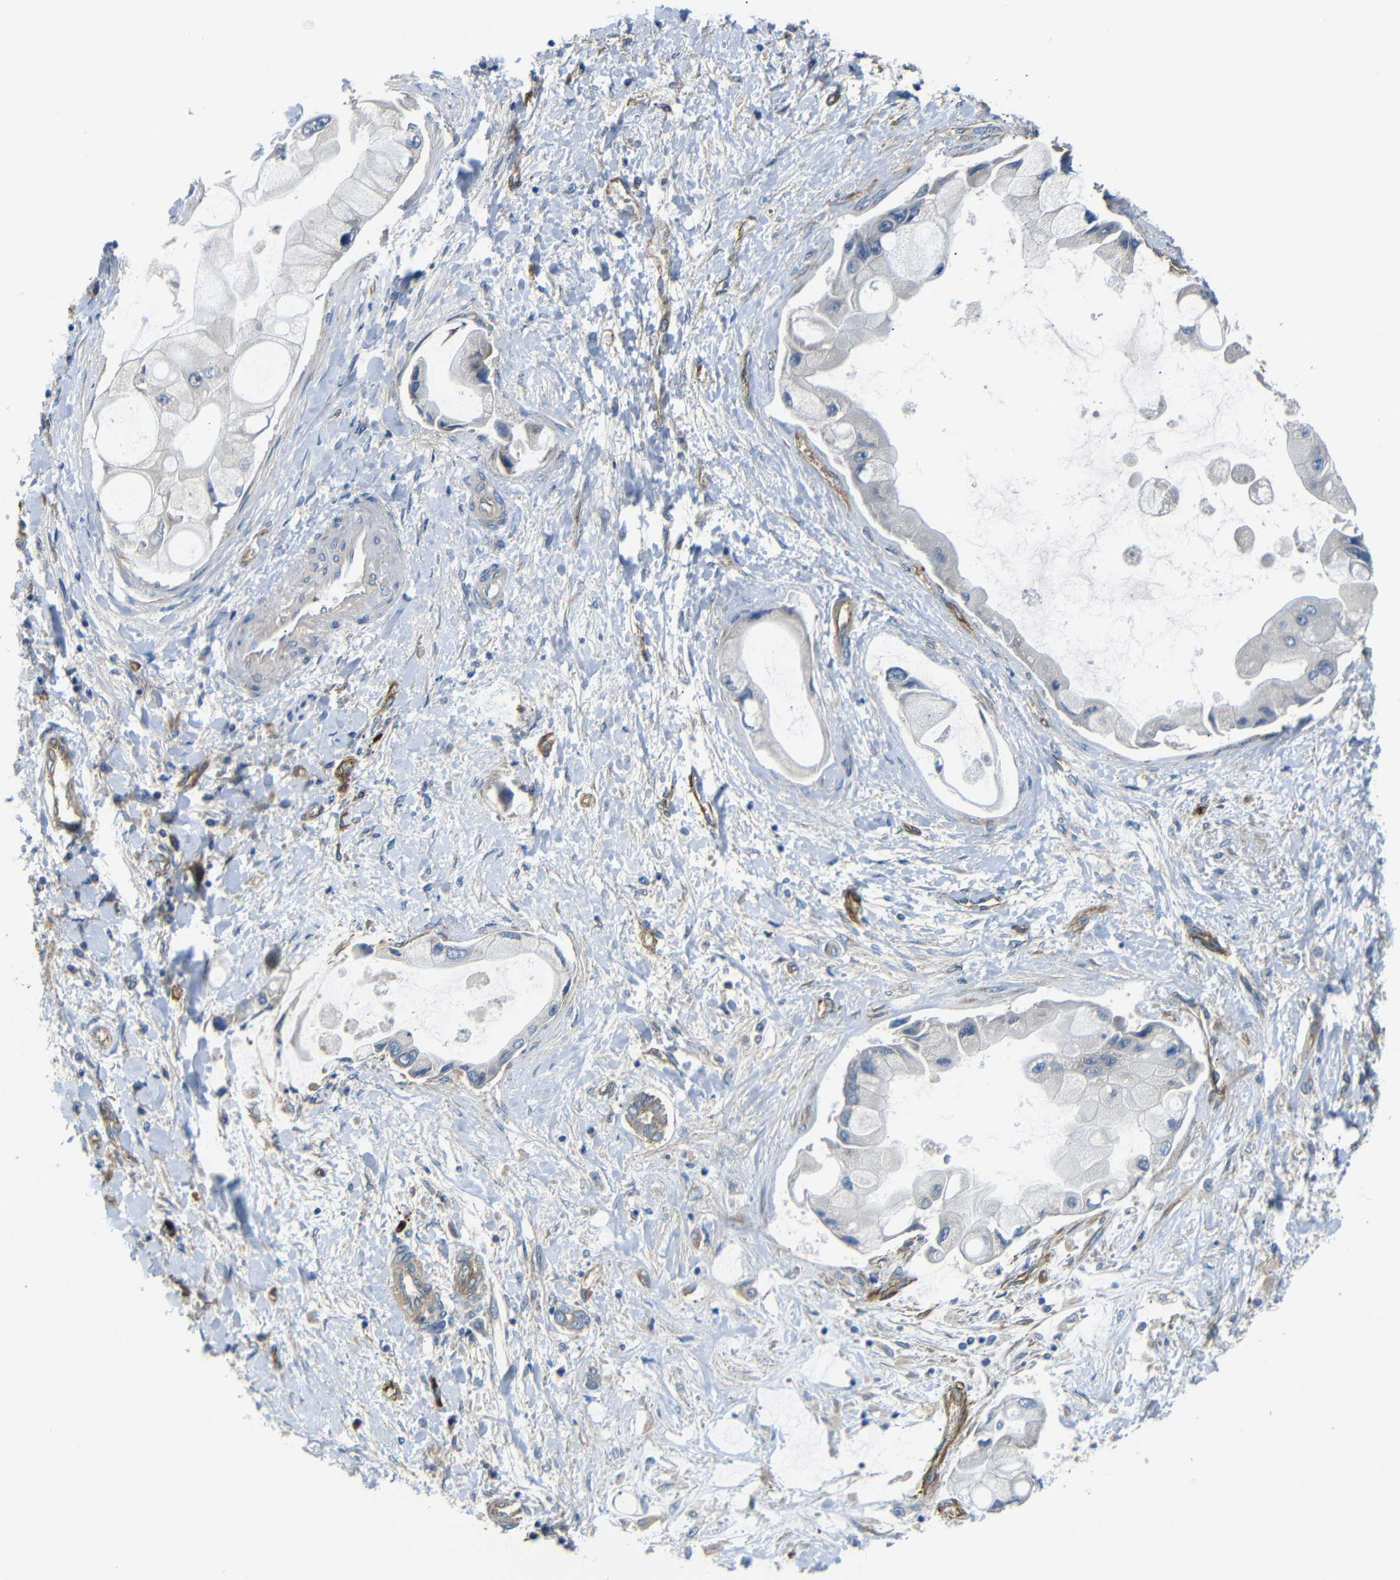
{"staining": {"intensity": "negative", "quantity": "none", "location": "none"}, "tissue": "liver cancer", "cell_type": "Tumor cells", "image_type": "cancer", "snomed": [{"axis": "morphology", "description": "Cholangiocarcinoma"}, {"axis": "topography", "description": "Liver"}], "caption": "Liver cancer (cholangiocarcinoma) was stained to show a protein in brown. There is no significant expression in tumor cells.", "gene": "MYO1B", "patient": {"sex": "male", "age": 50}}